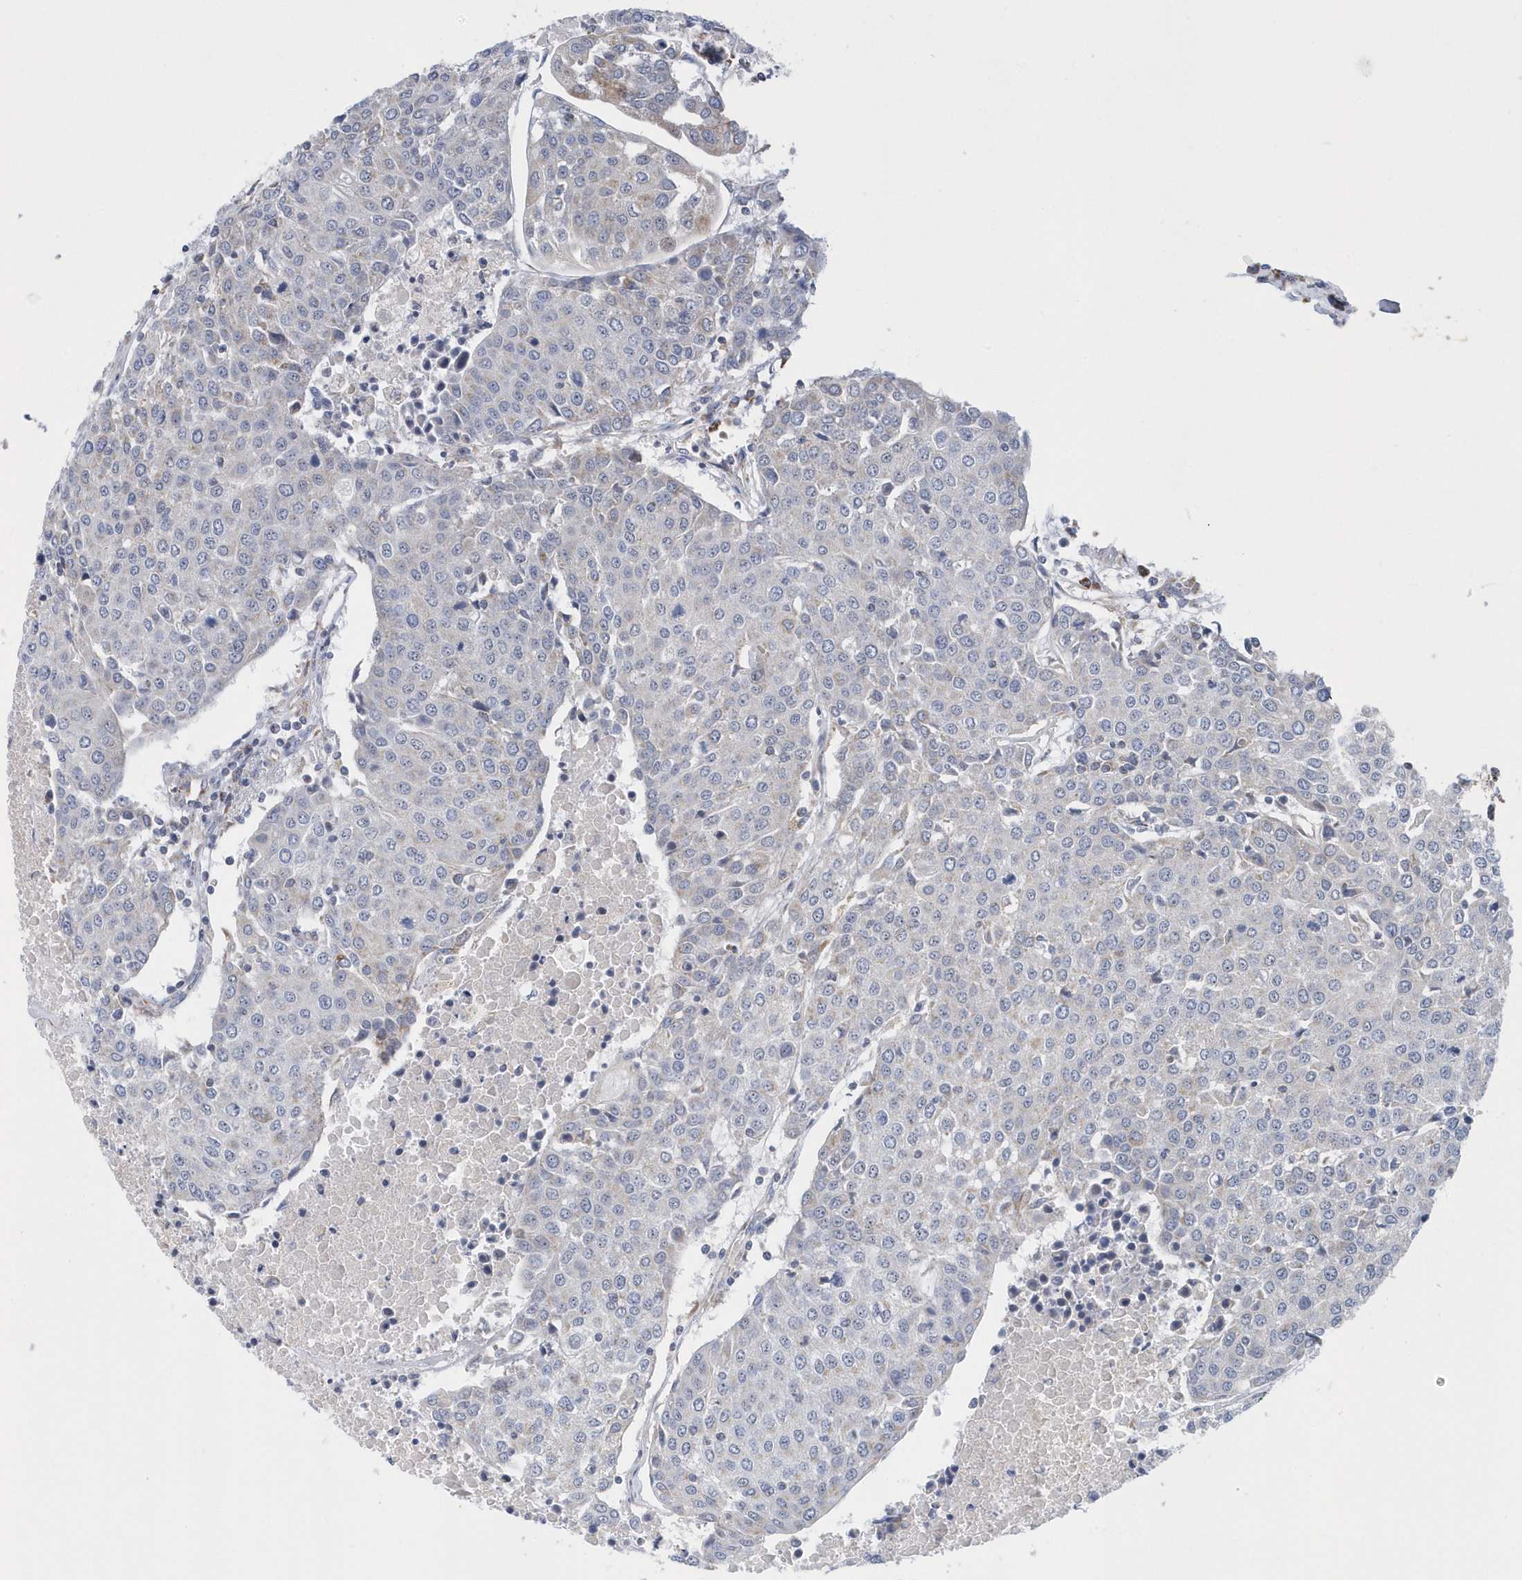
{"staining": {"intensity": "negative", "quantity": "none", "location": "none"}, "tissue": "urothelial cancer", "cell_type": "Tumor cells", "image_type": "cancer", "snomed": [{"axis": "morphology", "description": "Urothelial carcinoma, High grade"}, {"axis": "topography", "description": "Urinary bladder"}], "caption": "DAB (3,3'-diaminobenzidine) immunohistochemical staining of human urothelial cancer reveals no significant staining in tumor cells. (DAB IHC visualized using brightfield microscopy, high magnification).", "gene": "VWA5B2", "patient": {"sex": "female", "age": 85}}